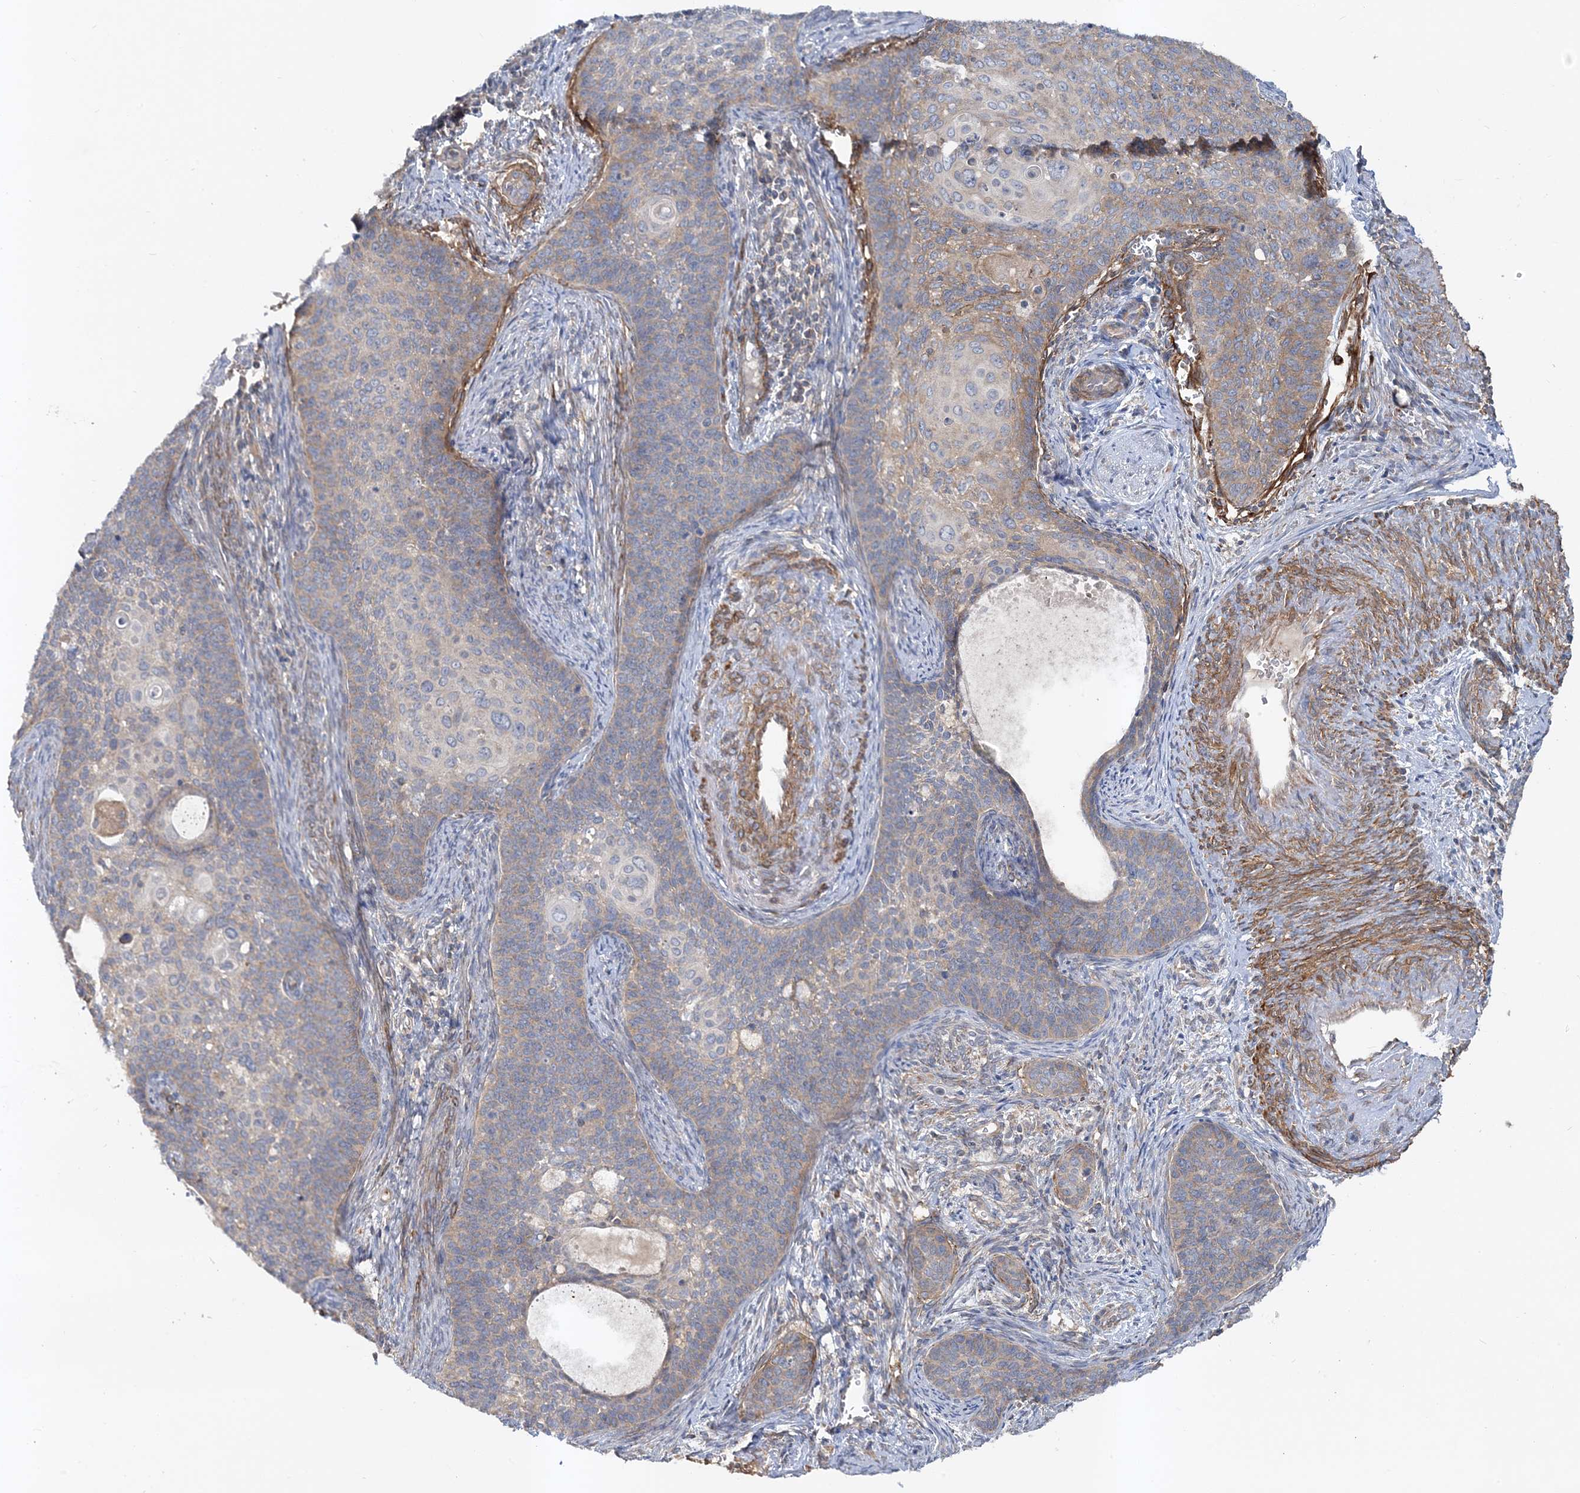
{"staining": {"intensity": "moderate", "quantity": "<25%", "location": "cytoplasmic/membranous"}, "tissue": "cervical cancer", "cell_type": "Tumor cells", "image_type": "cancer", "snomed": [{"axis": "morphology", "description": "Squamous cell carcinoma, NOS"}, {"axis": "topography", "description": "Cervix"}], "caption": "A brown stain shows moderate cytoplasmic/membranous positivity of a protein in human cervical cancer tumor cells.", "gene": "LEXM", "patient": {"sex": "female", "age": 33}}